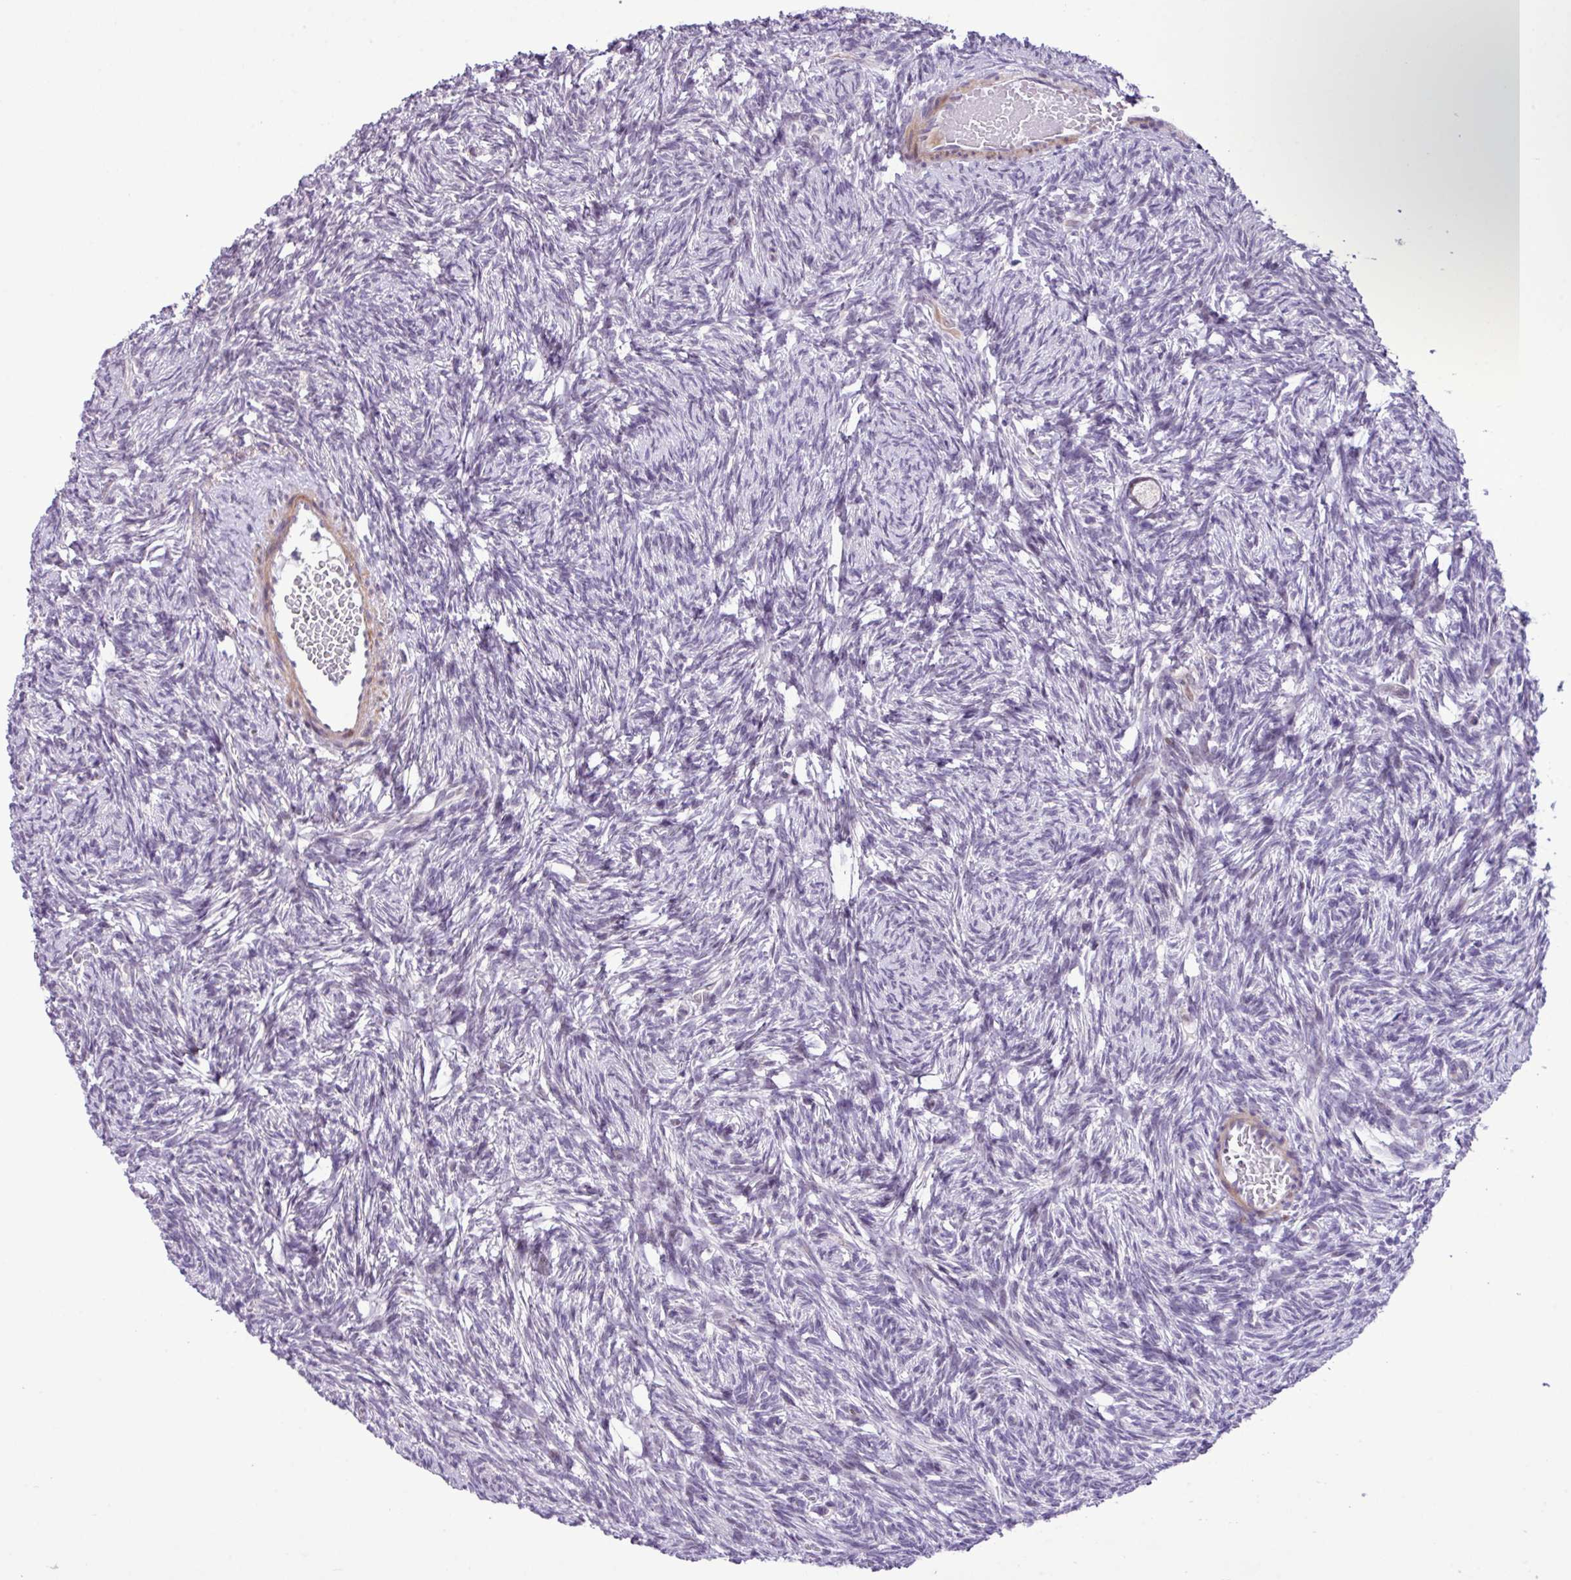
{"staining": {"intensity": "negative", "quantity": "none", "location": "none"}, "tissue": "ovary", "cell_type": "Ovarian stroma cells", "image_type": "normal", "snomed": [{"axis": "morphology", "description": "Normal tissue, NOS"}, {"axis": "topography", "description": "Ovary"}], "caption": "DAB (3,3'-diaminobenzidine) immunohistochemical staining of unremarkable ovary reveals no significant positivity in ovarian stroma cells. (IHC, brightfield microscopy, high magnification).", "gene": "YLPM1", "patient": {"sex": "female", "age": 33}}